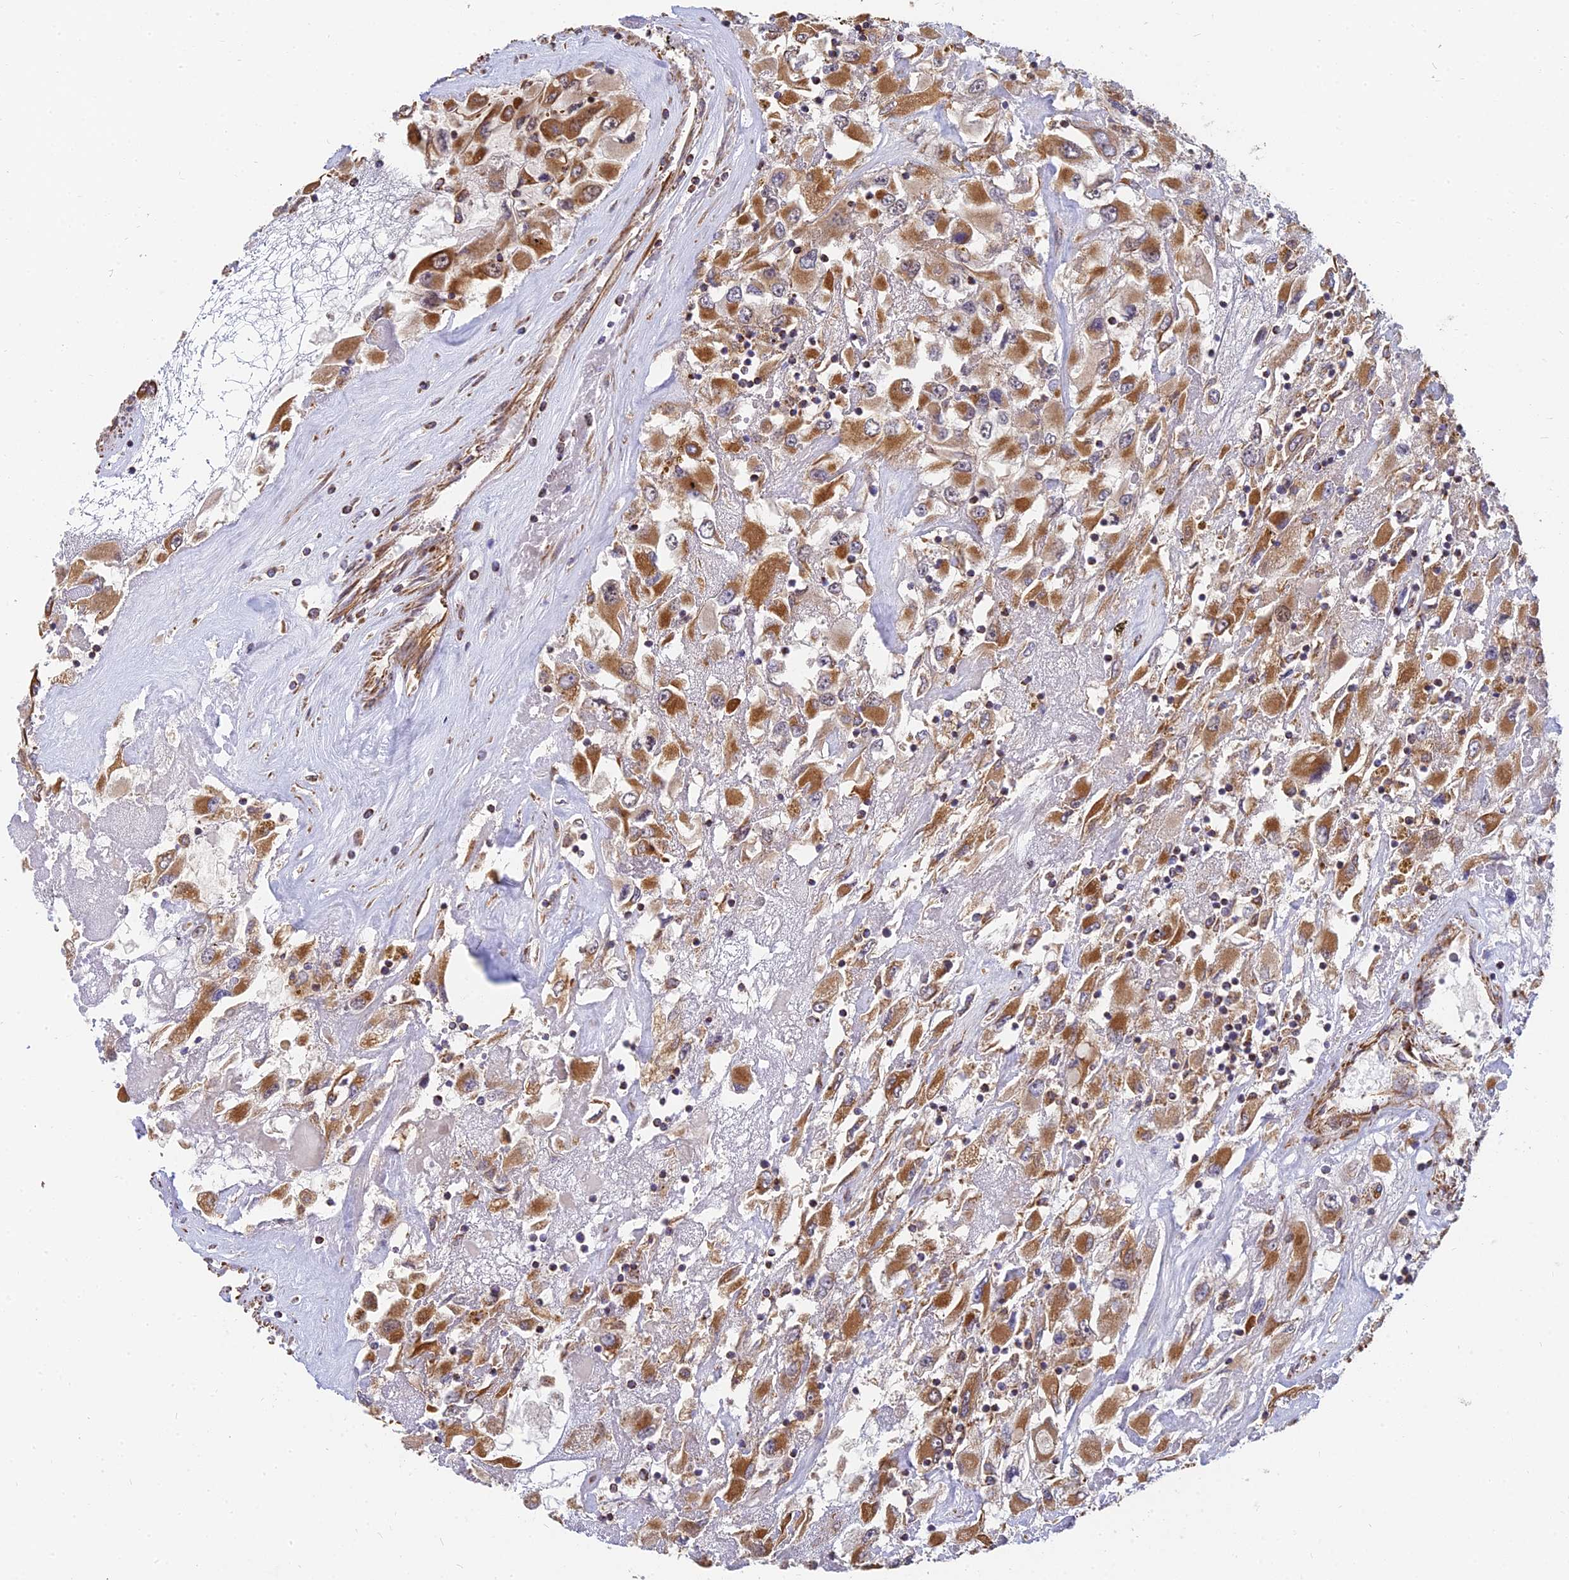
{"staining": {"intensity": "moderate", "quantity": ">75%", "location": "cytoplasmic/membranous"}, "tissue": "renal cancer", "cell_type": "Tumor cells", "image_type": "cancer", "snomed": [{"axis": "morphology", "description": "Adenocarcinoma, NOS"}, {"axis": "topography", "description": "Kidney"}], "caption": "Adenocarcinoma (renal) stained with a protein marker reveals moderate staining in tumor cells.", "gene": "DSTYK", "patient": {"sex": "female", "age": 52}}